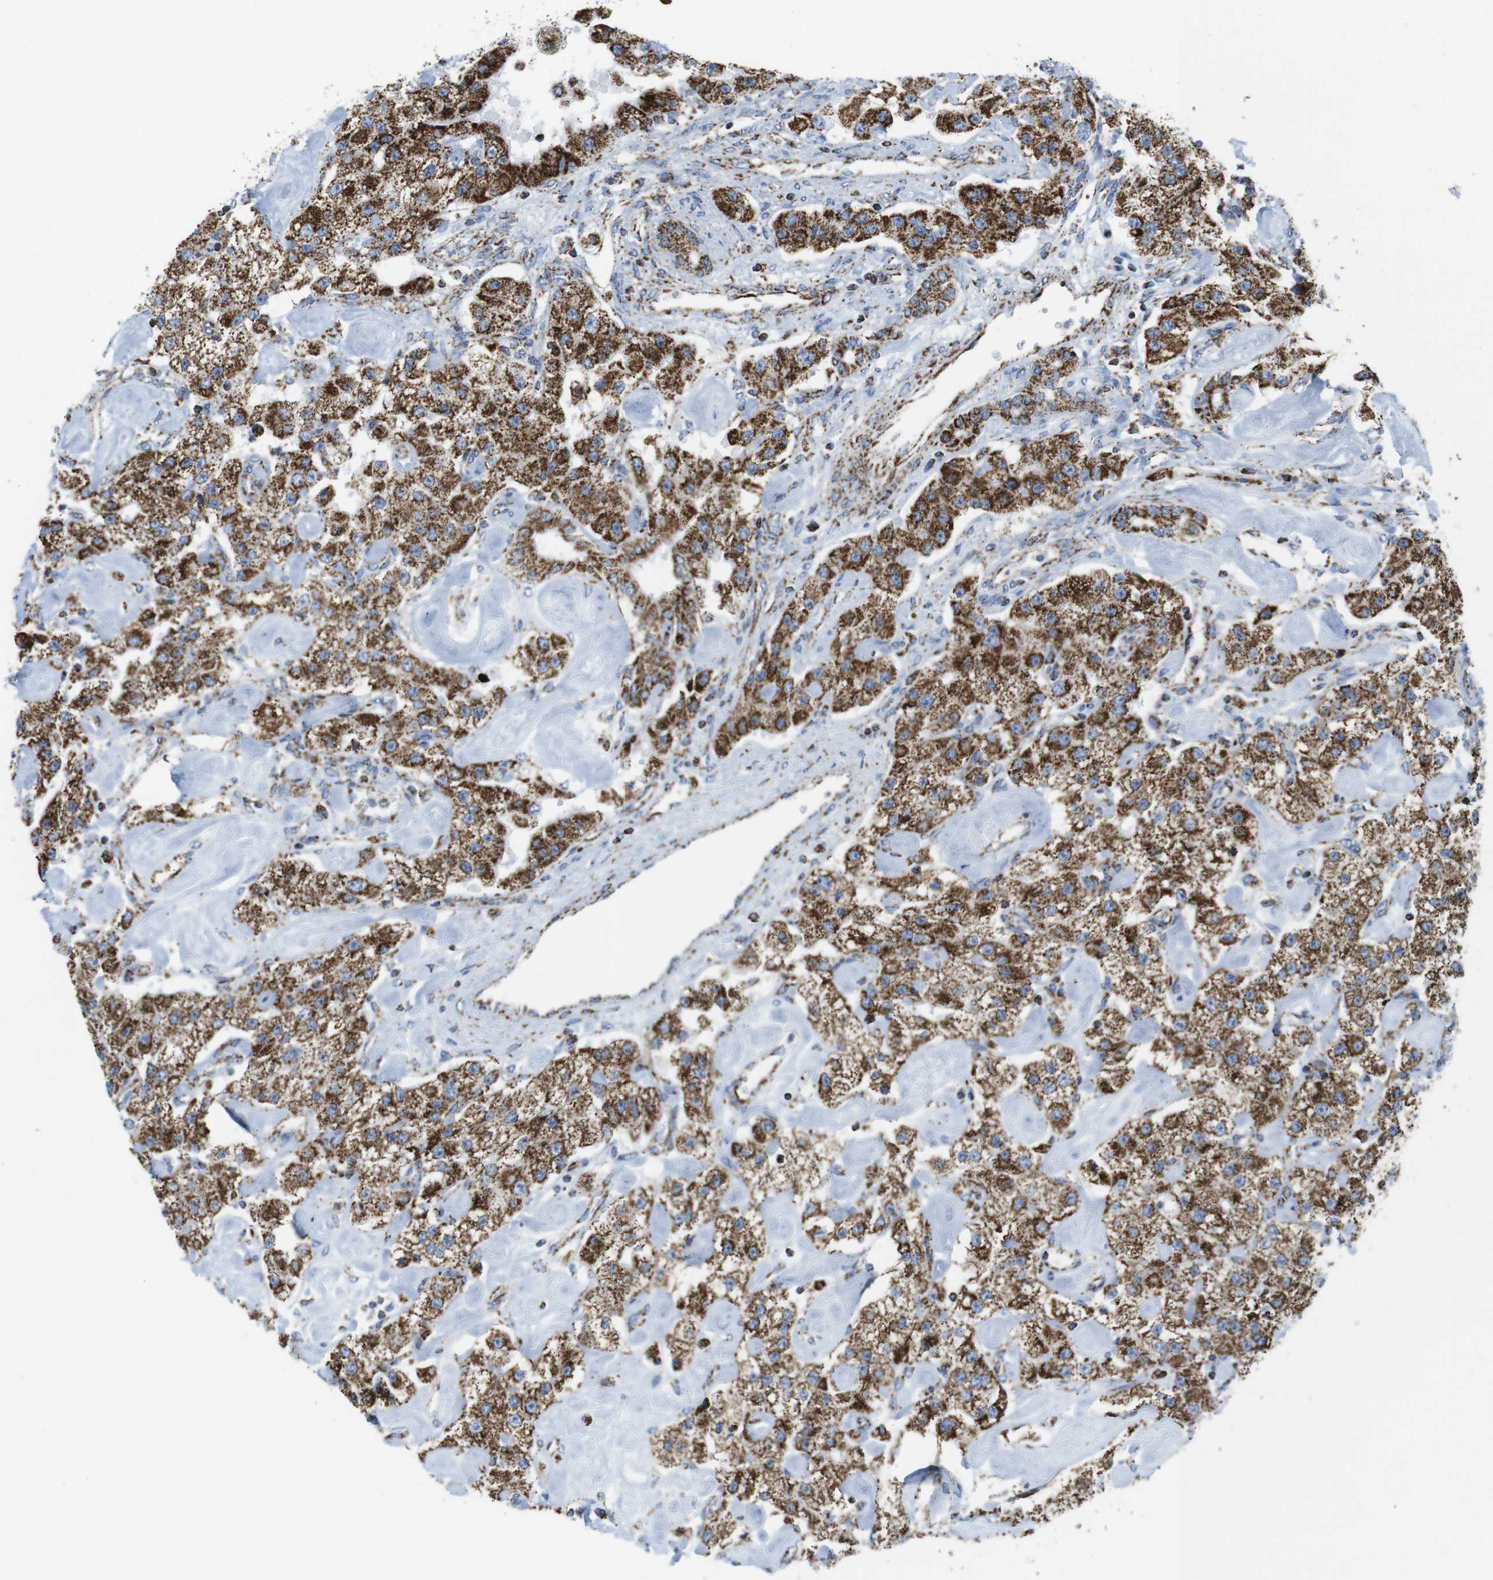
{"staining": {"intensity": "moderate", "quantity": ">75%", "location": "cytoplasmic/membranous"}, "tissue": "carcinoid", "cell_type": "Tumor cells", "image_type": "cancer", "snomed": [{"axis": "morphology", "description": "Carcinoid, malignant, NOS"}, {"axis": "topography", "description": "Pancreas"}], "caption": "Carcinoid (malignant) was stained to show a protein in brown. There is medium levels of moderate cytoplasmic/membranous expression in about >75% of tumor cells.", "gene": "ATP5PO", "patient": {"sex": "male", "age": 41}}